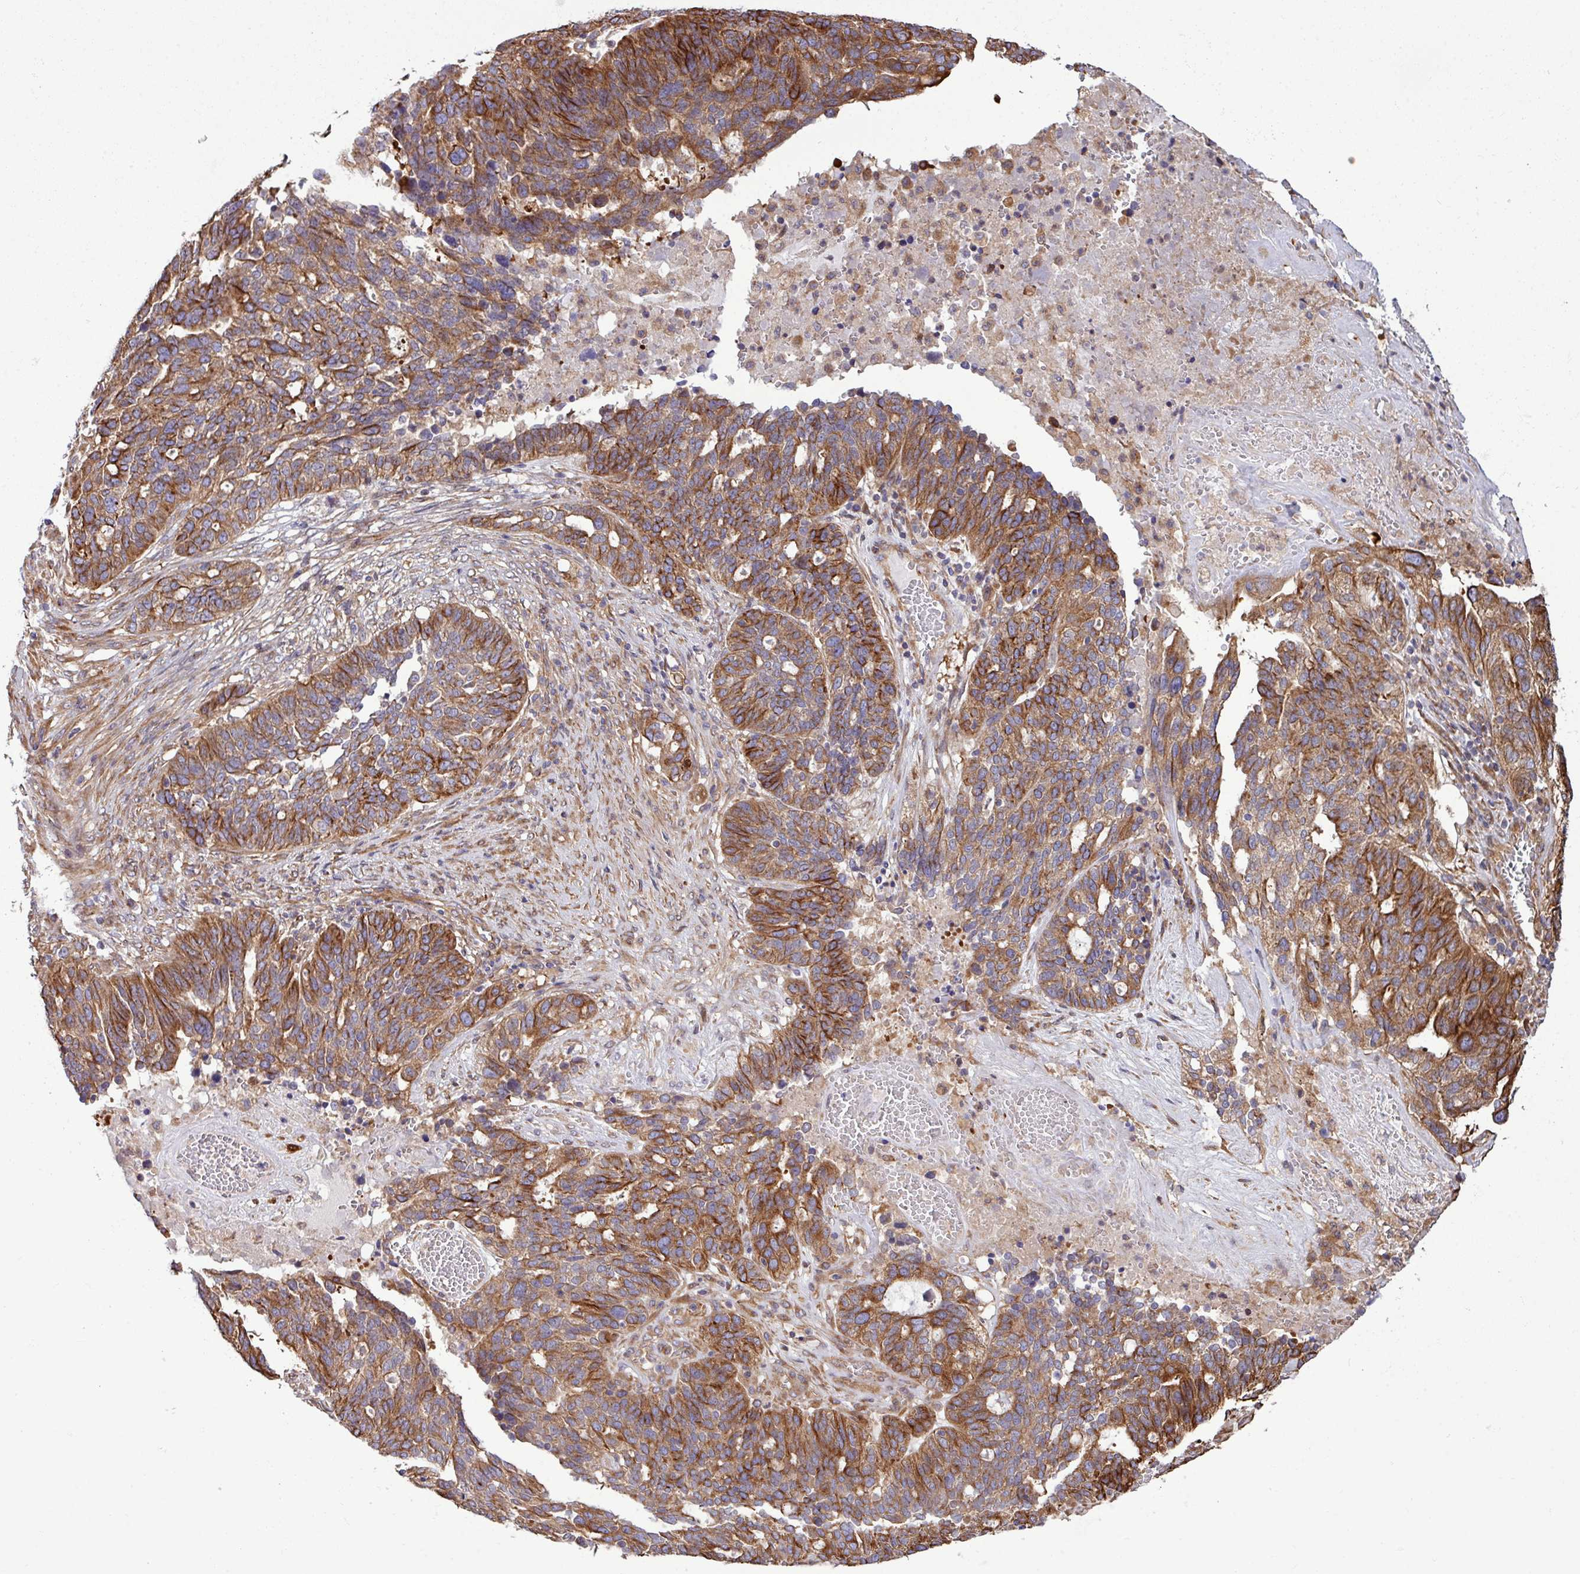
{"staining": {"intensity": "moderate", "quantity": ">75%", "location": "cytoplasmic/membranous"}, "tissue": "ovarian cancer", "cell_type": "Tumor cells", "image_type": "cancer", "snomed": [{"axis": "morphology", "description": "Cystadenocarcinoma, serous, NOS"}, {"axis": "topography", "description": "Ovary"}], "caption": "Tumor cells reveal medium levels of moderate cytoplasmic/membranous staining in about >75% of cells in human ovarian cancer. Nuclei are stained in blue.", "gene": "ZNF300", "patient": {"sex": "female", "age": 59}}